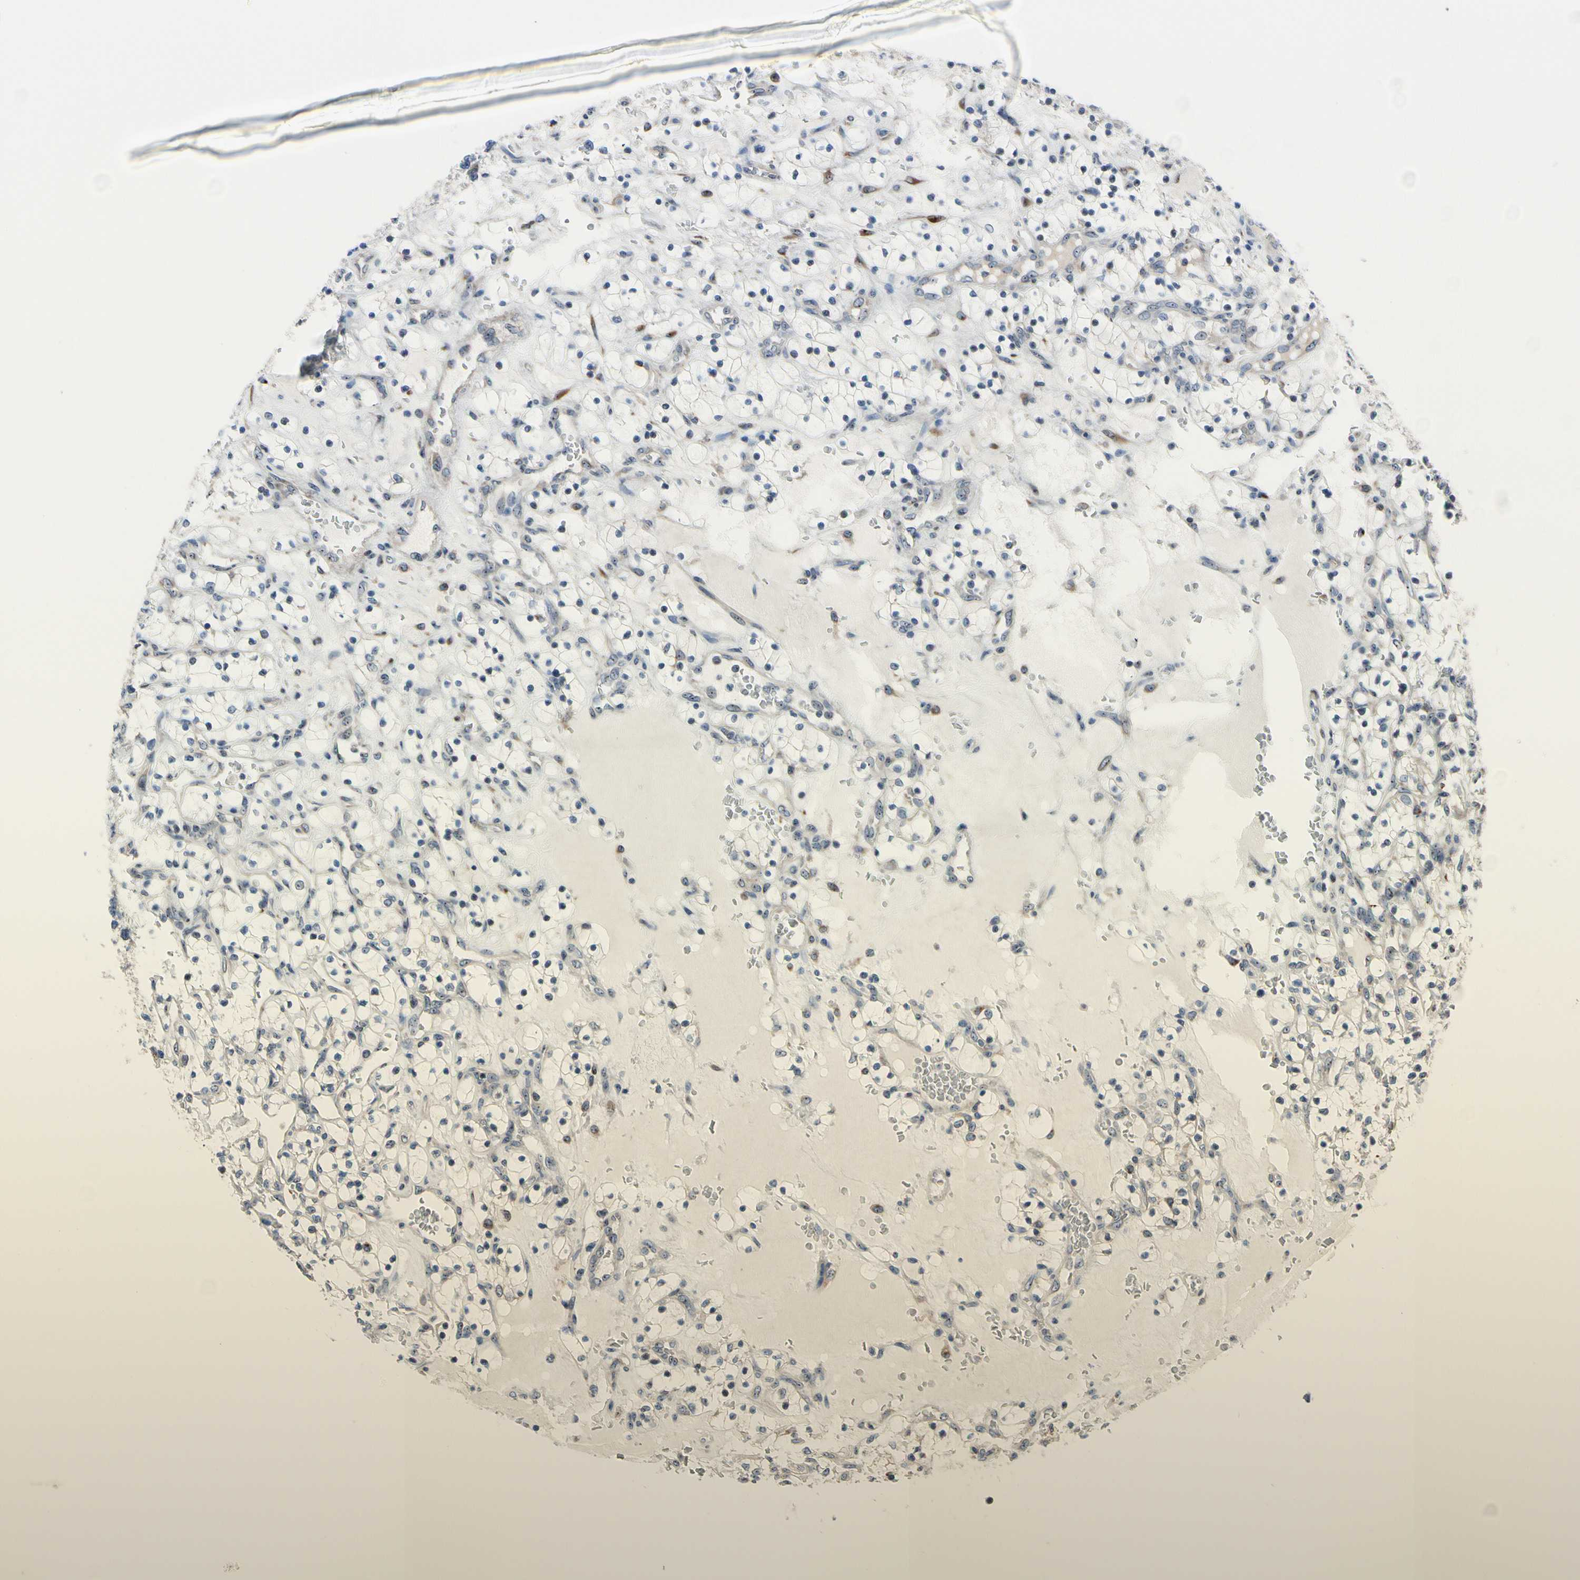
{"staining": {"intensity": "weak", "quantity": ">75%", "location": "cytoplasmic/membranous"}, "tissue": "renal cancer", "cell_type": "Tumor cells", "image_type": "cancer", "snomed": [{"axis": "morphology", "description": "Adenocarcinoma, NOS"}, {"axis": "topography", "description": "Kidney"}], "caption": "IHC (DAB) staining of renal cancer (adenocarcinoma) displays weak cytoplasmic/membranous protein staining in approximately >75% of tumor cells.", "gene": "TMED7", "patient": {"sex": "female", "age": 69}}